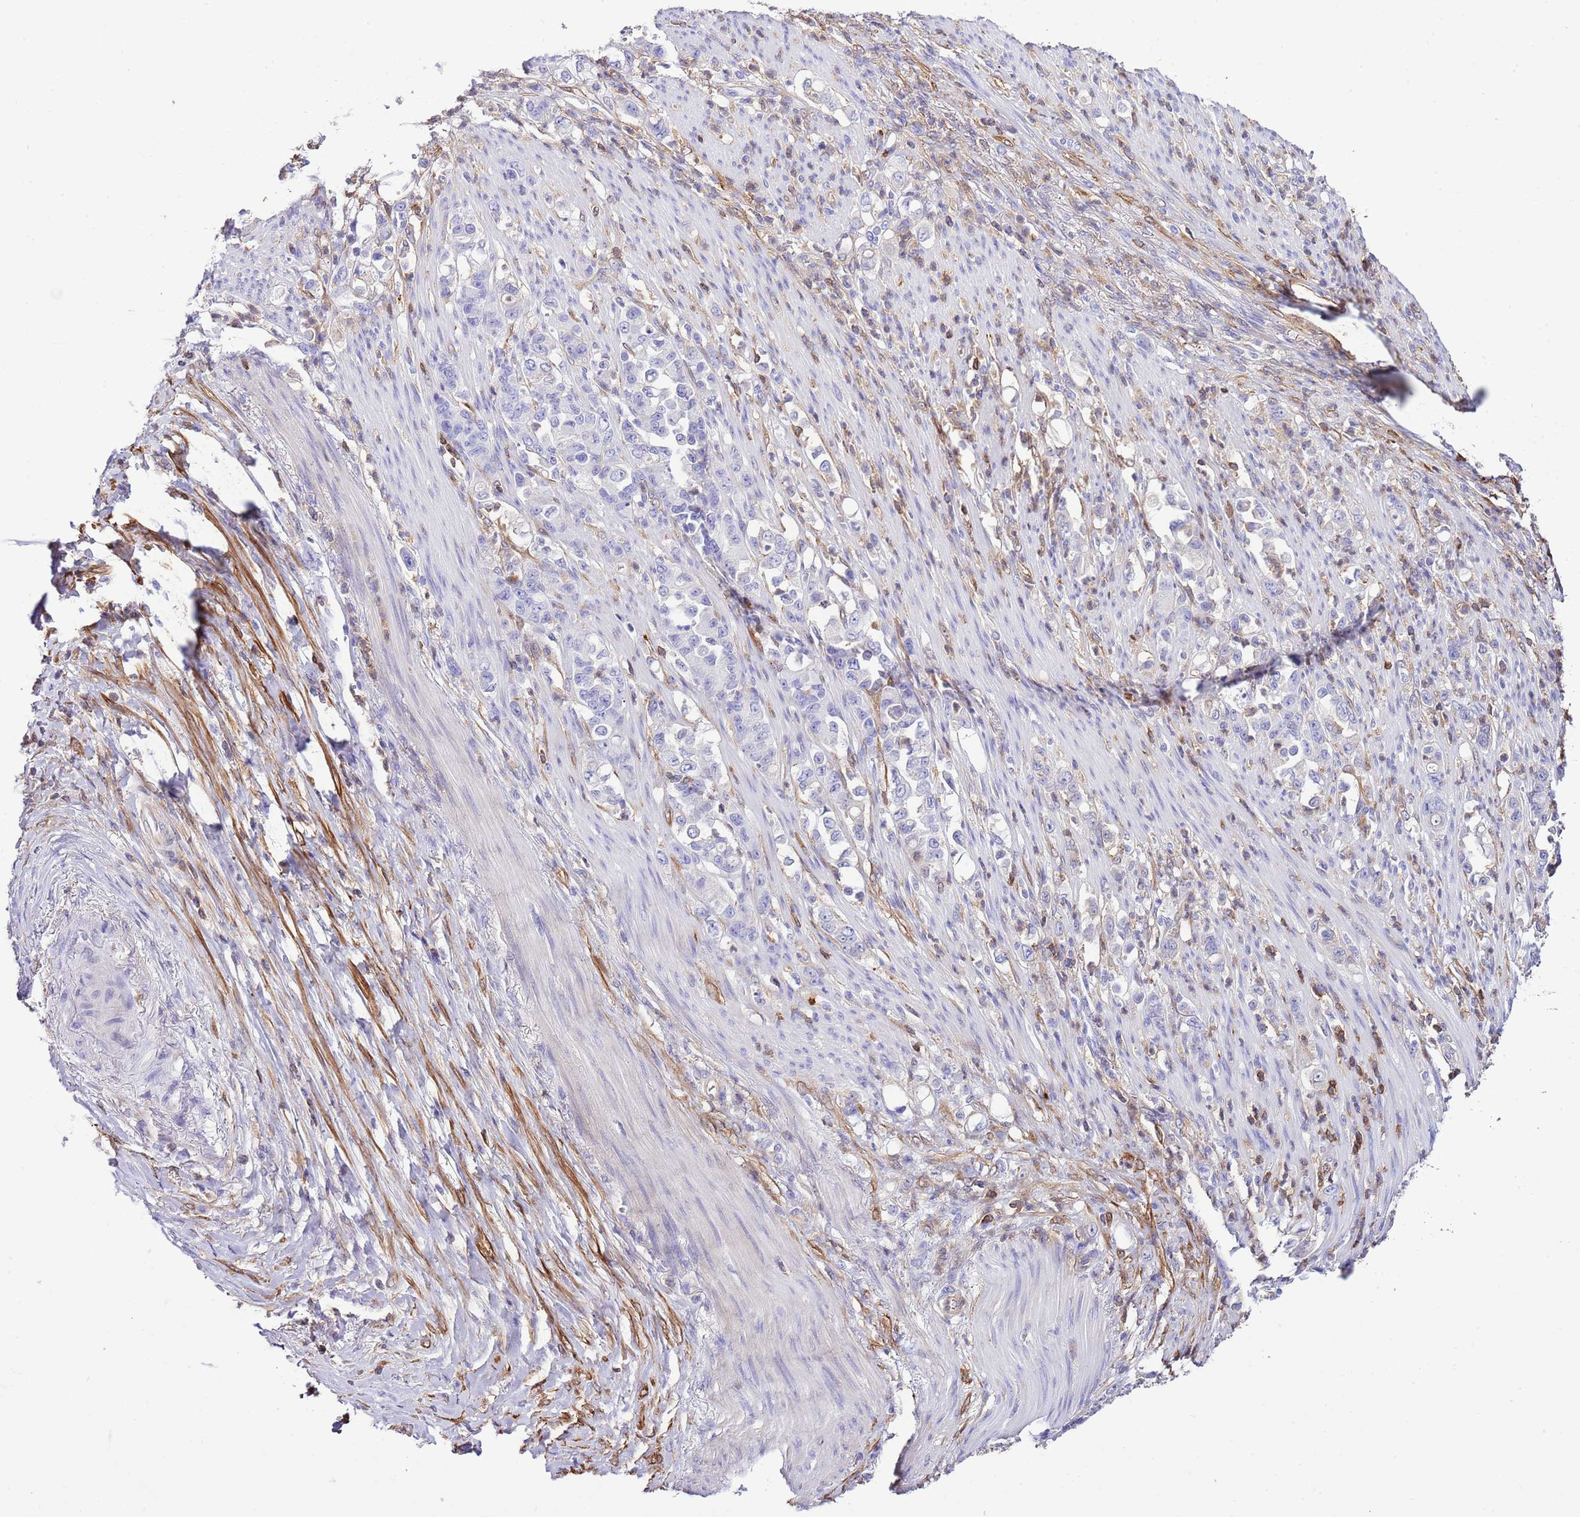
{"staining": {"intensity": "negative", "quantity": "none", "location": "none"}, "tissue": "stomach cancer", "cell_type": "Tumor cells", "image_type": "cancer", "snomed": [{"axis": "morphology", "description": "Normal tissue, NOS"}, {"axis": "morphology", "description": "Adenocarcinoma, NOS"}, {"axis": "topography", "description": "Stomach"}], "caption": "Tumor cells are negative for brown protein staining in stomach cancer (adenocarcinoma).", "gene": "CNN2", "patient": {"sex": "female", "age": 79}}